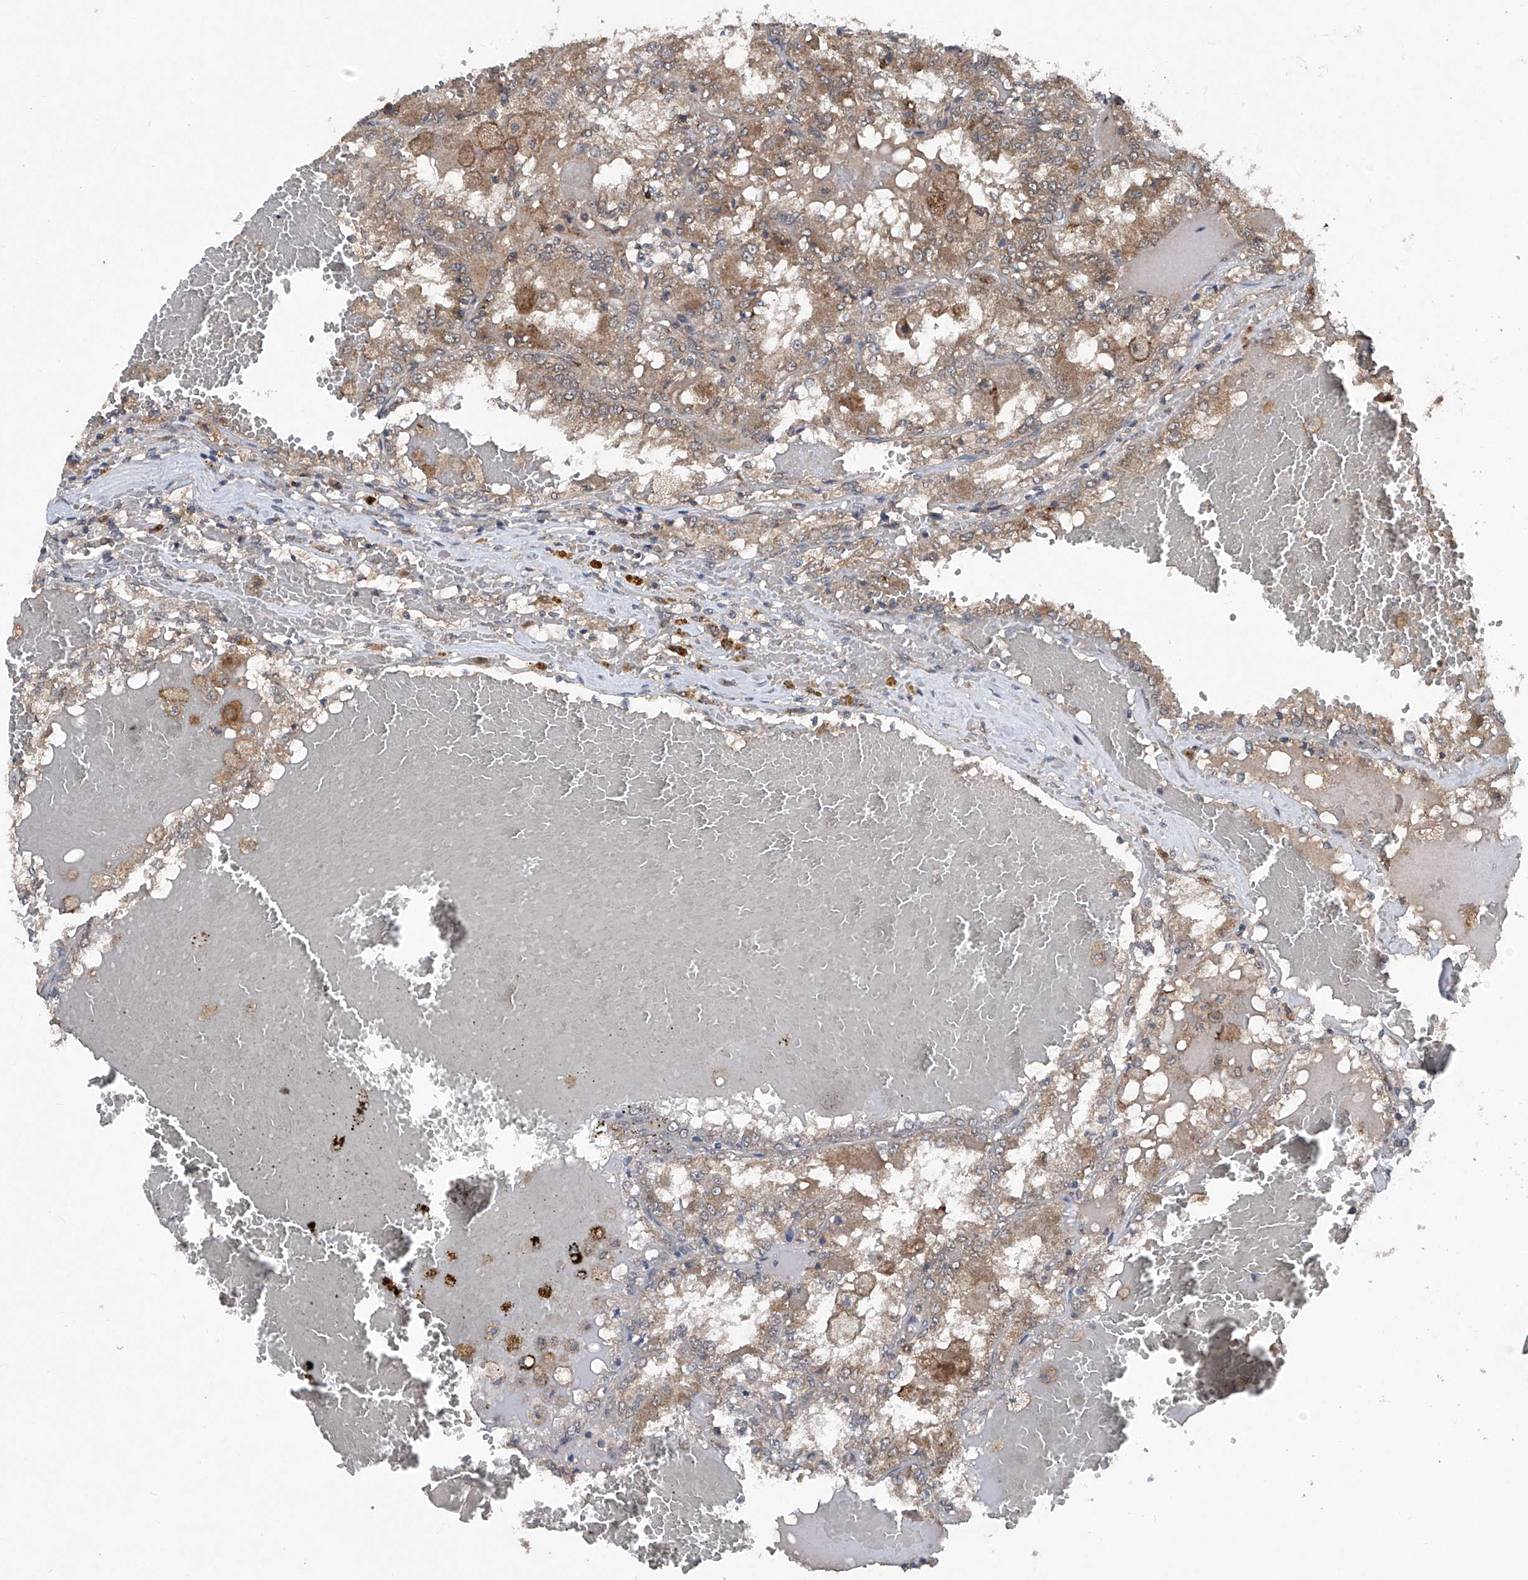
{"staining": {"intensity": "weak", "quantity": ">75%", "location": "cytoplasmic/membranous"}, "tissue": "renal cancer", "cell_type": "Tumor cells", "image_type": "cancer", "snomed": [{"axis": "morphology", "description": "Adenocarcinoma, NOS"}, {"axis": "topography", "description": "Kidney"}], "caption": "Tumor cells show low levels of weak cytoplasmic/membranous expression in approximately >75% of cells in human renal adenocarcinoma.", "gene": "SUMF2", "patient": {"sex": "female", "age": 56}}